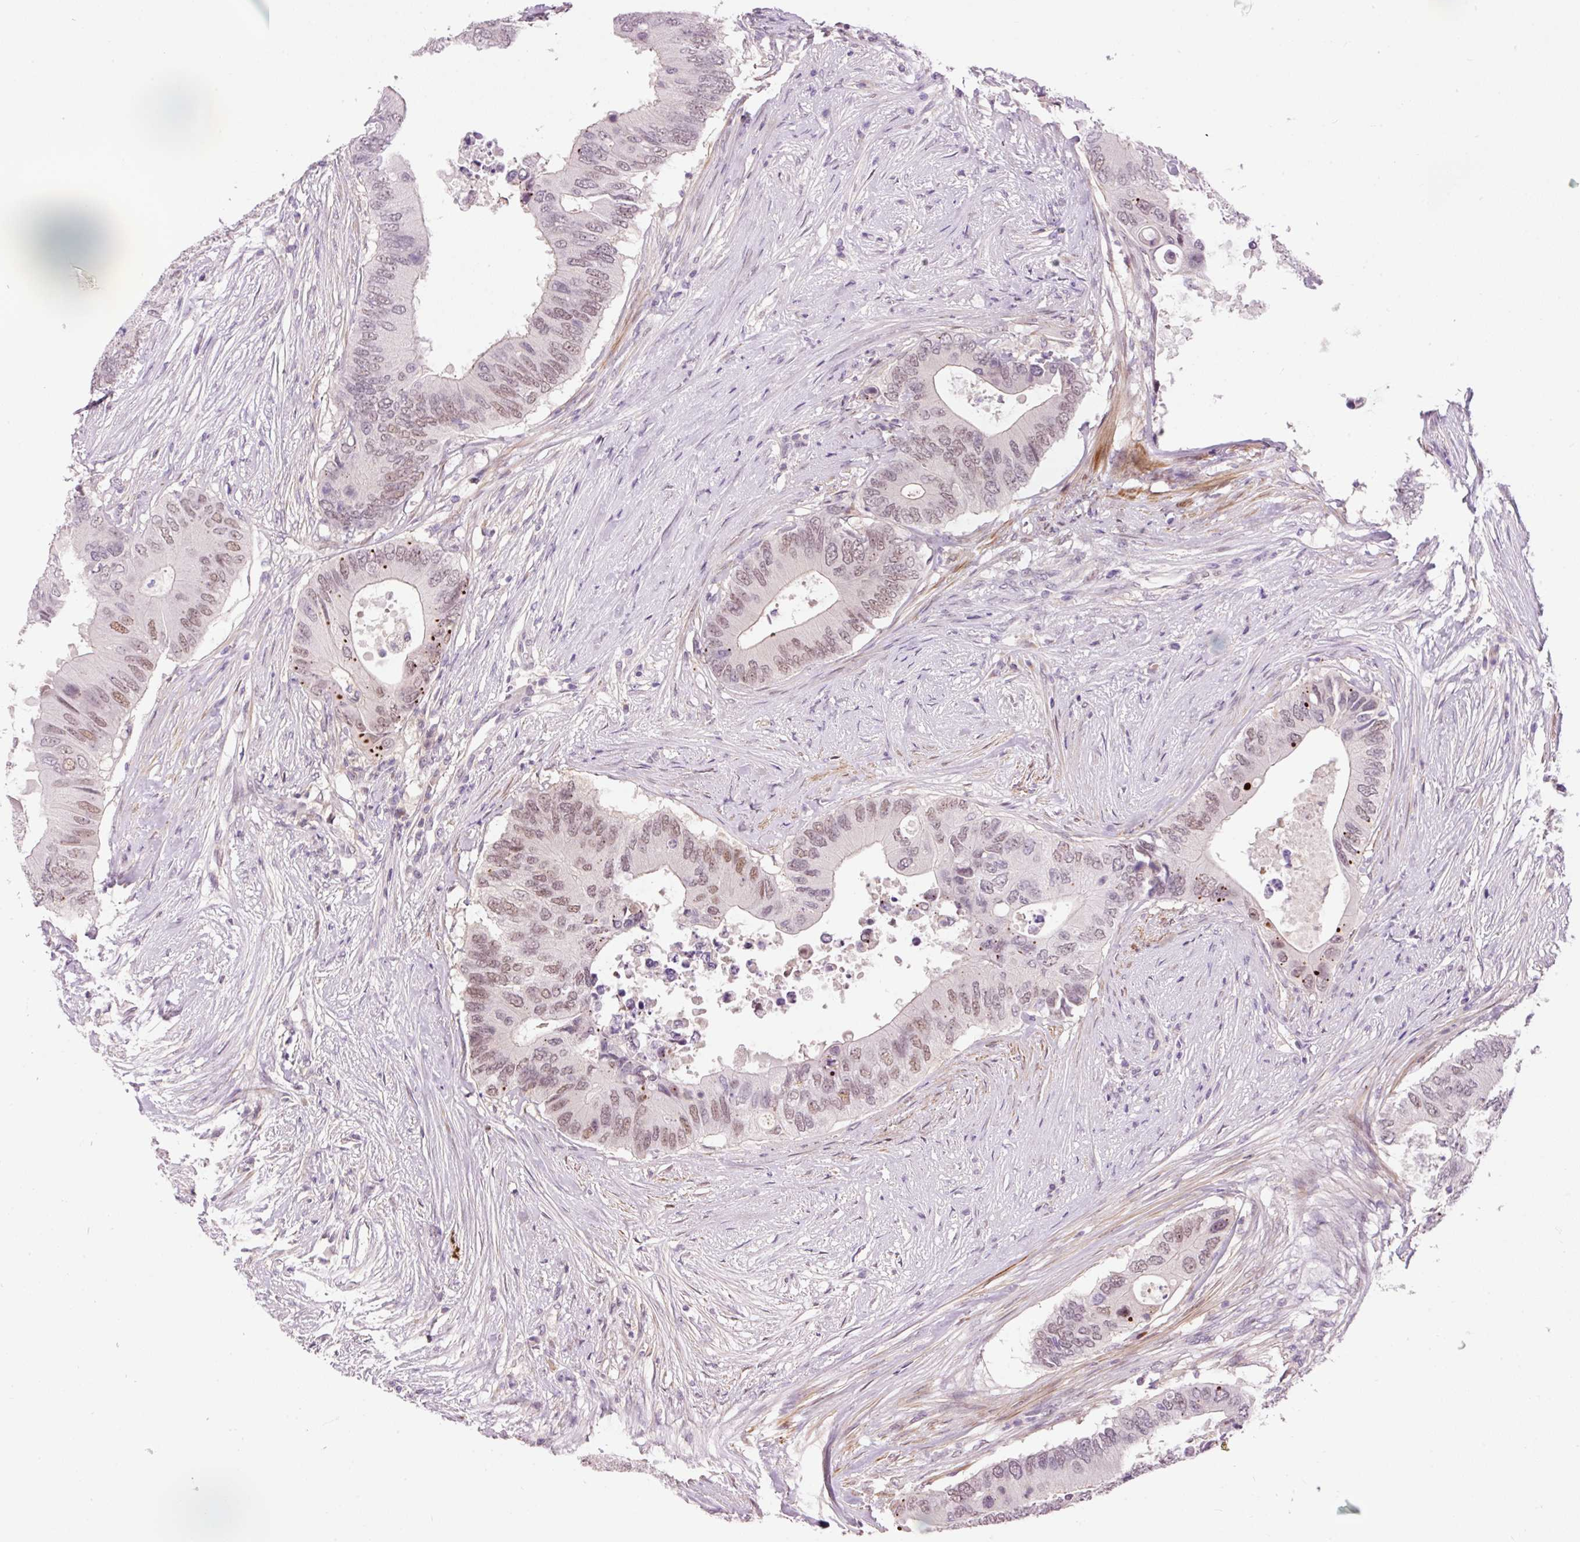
{"staining": {"intensity": "weak", "quantity": ">75%", "location": "nuclear"}, "tissue": "colorectal cancer", "cell_type": "Tumor cells", "image_type": "cancer", "snomed": [{"axis": "morphology", "description": "Adenocarcinoma, NOS"}, {"axis": "topography", "description": "Colon"}], "caption": "Colorectal adenocarcinoma stained with DAB immunohistochemistry demonstrates low levels of weak nuclear expression in approximately >75% of tumor cells.", "gene": "HNF1A", "patient": {"sex": "male", "age": 71}}